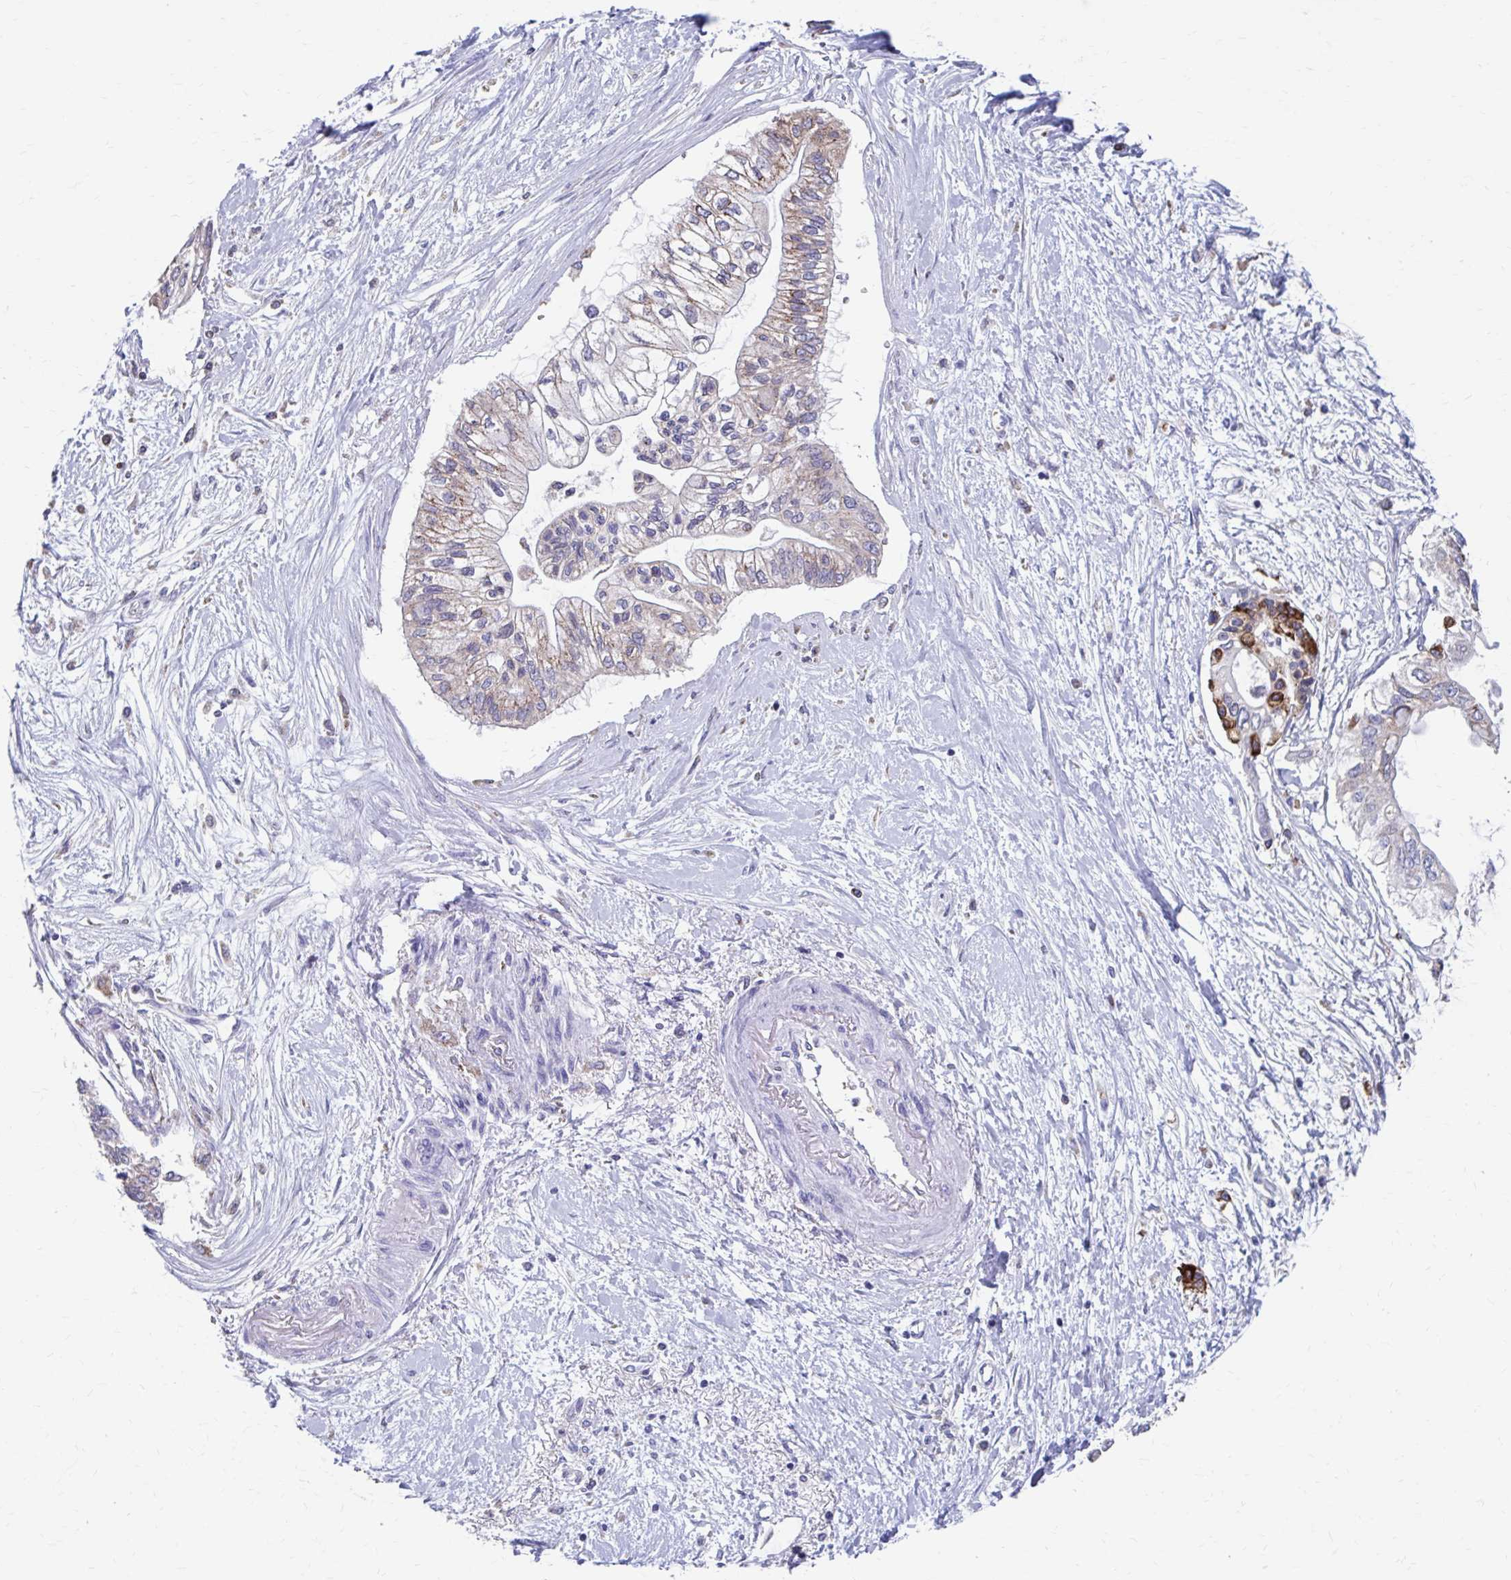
{"staining": {"intensity": "weak", "quantity": "25%-75%", "location": "cytoplasmic/membranous"}, "tissue": "pancreatic cancer", "cell_type": "Tumor cells", "image_type": "cancer", "snomed": [{"axis": "morphology", "description": "Adenocarcinoma, NOS"}, {"axis": "topography", "description": "Pancreas"}], "caption": "Immunohistochemical staining of adenocarcinoma (pancreatic) demonstrates low levels of weak cytoplasmic/membranous expression in approximately 25%-75% of tumor cells.", "gene": "FKBP2", "patient": {"sex": "female", "age": 77}}